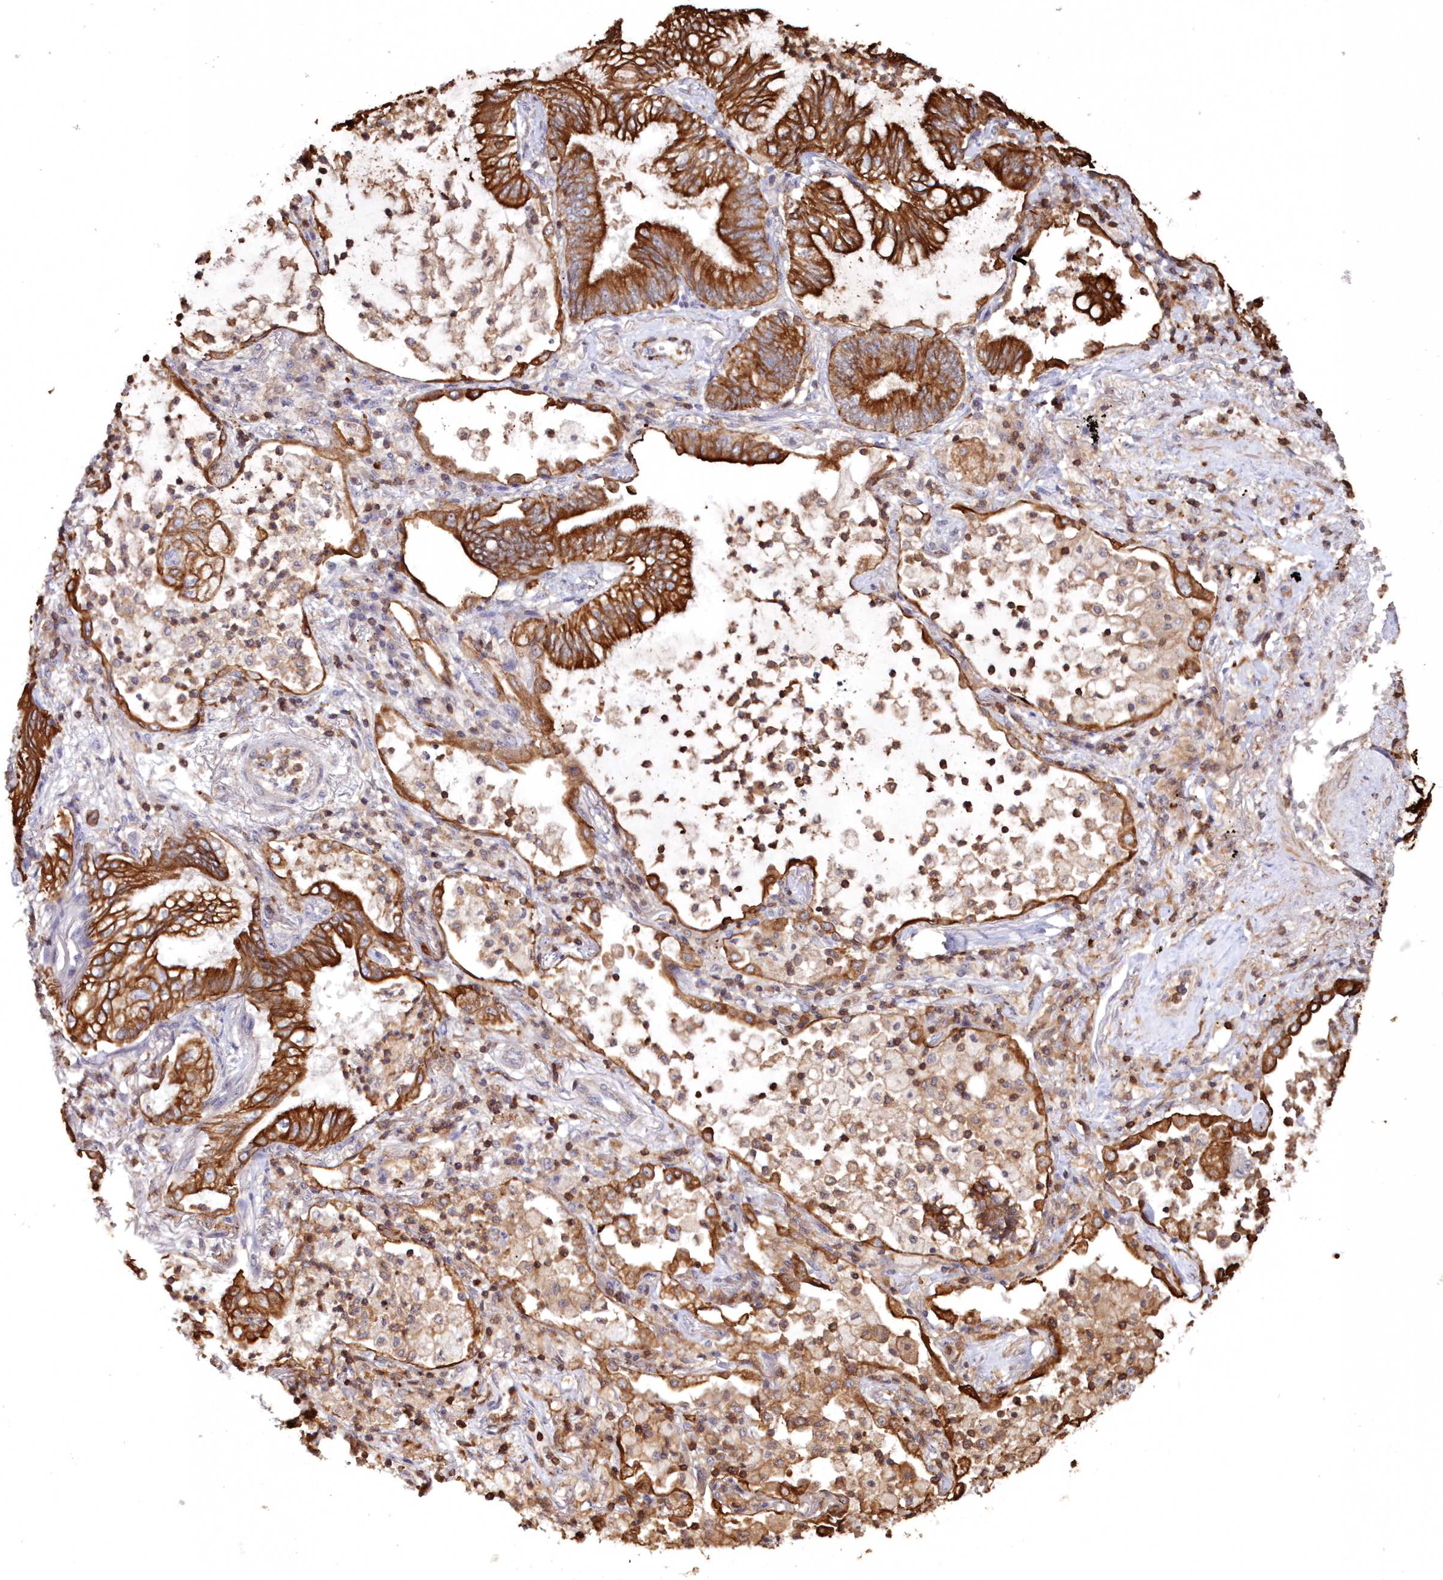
{"staining": {"intensity": "strong", "quantity": ">75%", "location": "cytoplasmic/membranous"}, "tissue": "lung cancer", "cell_type": "Tumor cells", "image_type": "cancer", "snomed": [{"axis": "morphology", "description": "Adenocarcinoma, NOS"}, {"axis": "topography", "description": "Lung"}], "caption": "DAB immunohistochemical staining of lung cancer reveals strong cytoplasmic/membranous protein positivity in about >75% of tumor cells.", "gene": "SNED1", "patient": {"sex": "female", "age": 70}}